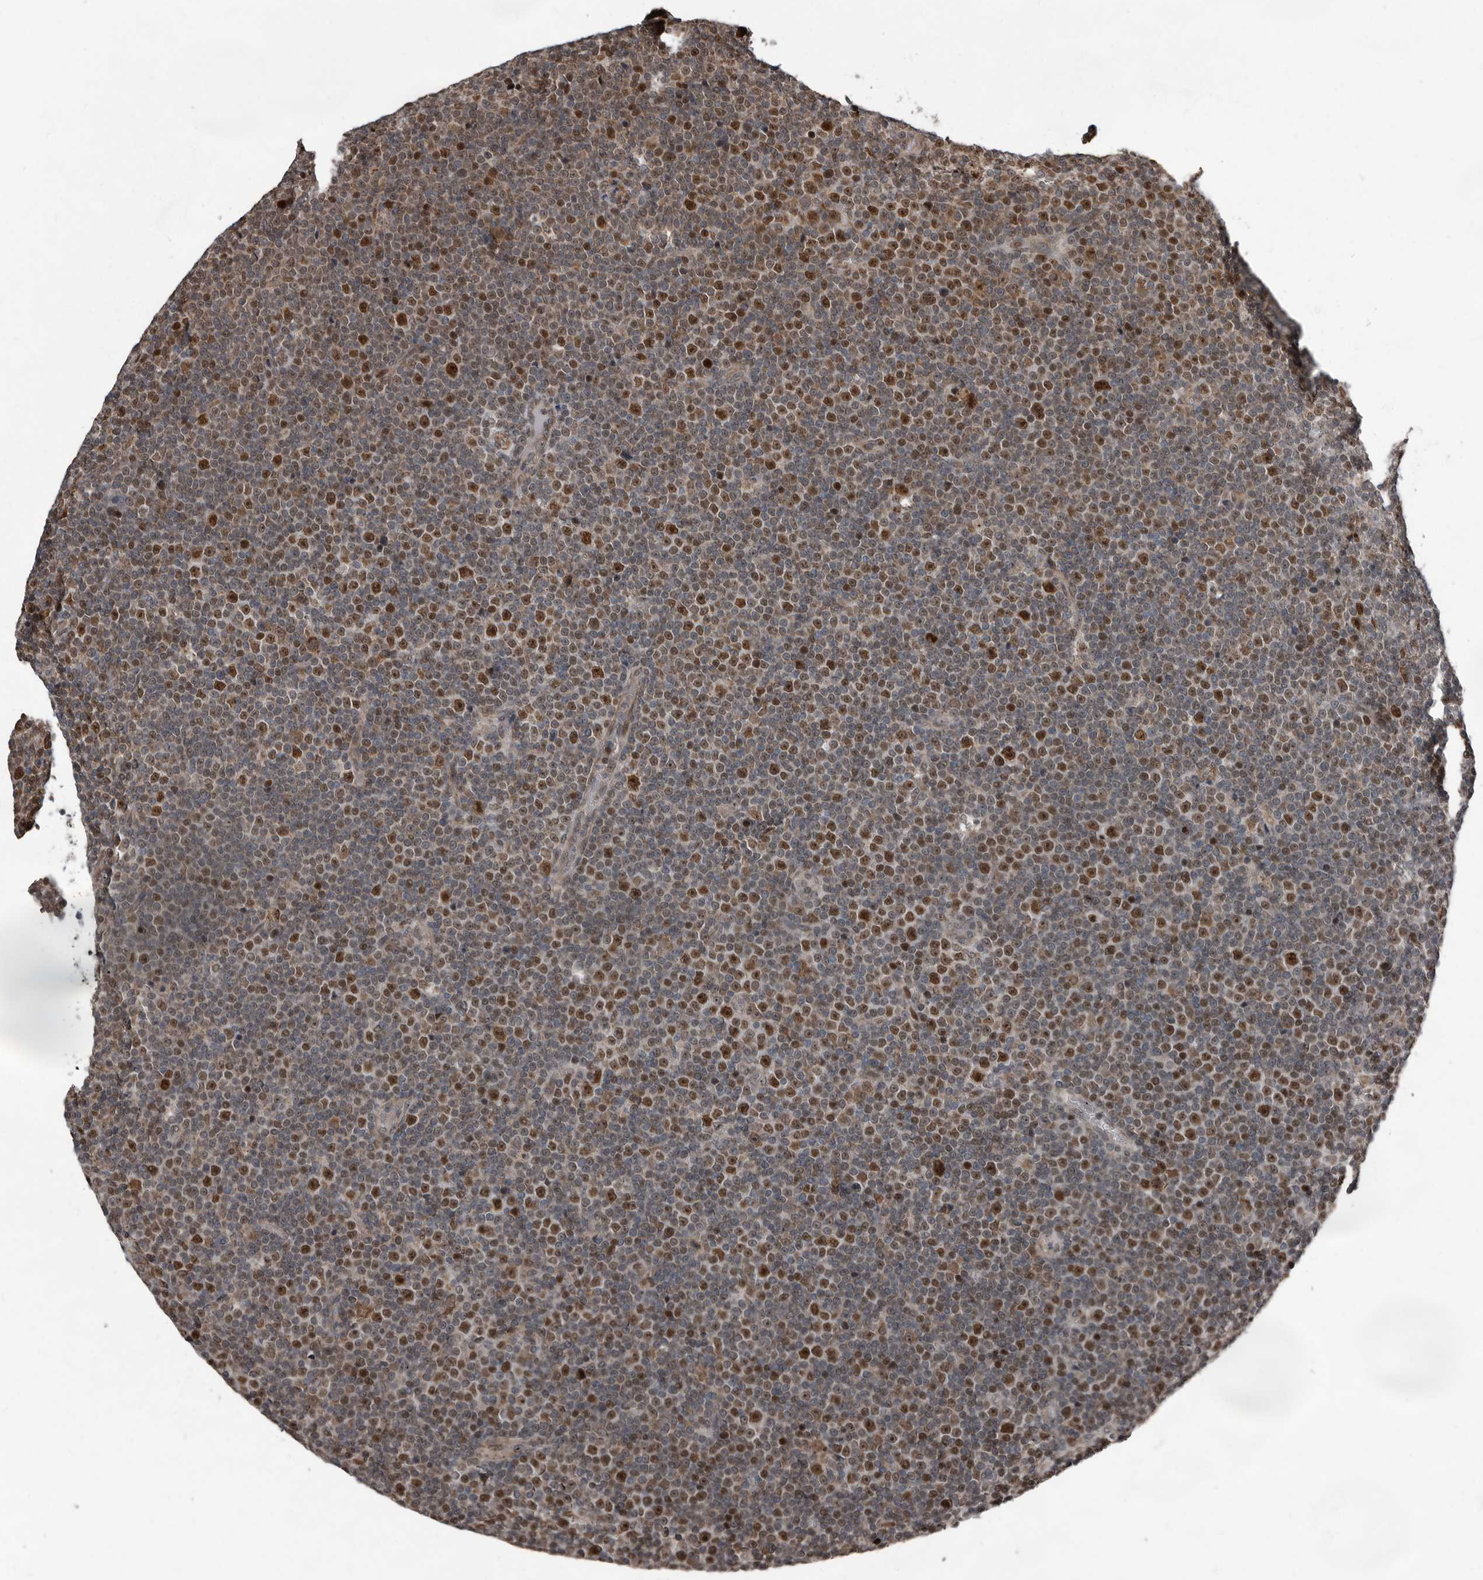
{"staining": {"intensity": "moderate", "quantity": ">75%", "location": "nuclear"}, "tissue": "lymphoma", "cell_type": "Tumor cells", "image_type": "cancer", "snomed": [{"axis": "morphology", "description": "Malignant lymphoma, non-Hodgkin's type, Low grade"}, {"axis": "topography", "description": "Lymph node"}], "caption": "High-power microscopy captured an IHC micrograph of lymphoma, revealing moderate nuclear positivity in approximately >75% of tumor cells.", "gene": "CHD1L", "patient": {"sex": "female", "age": 67}}